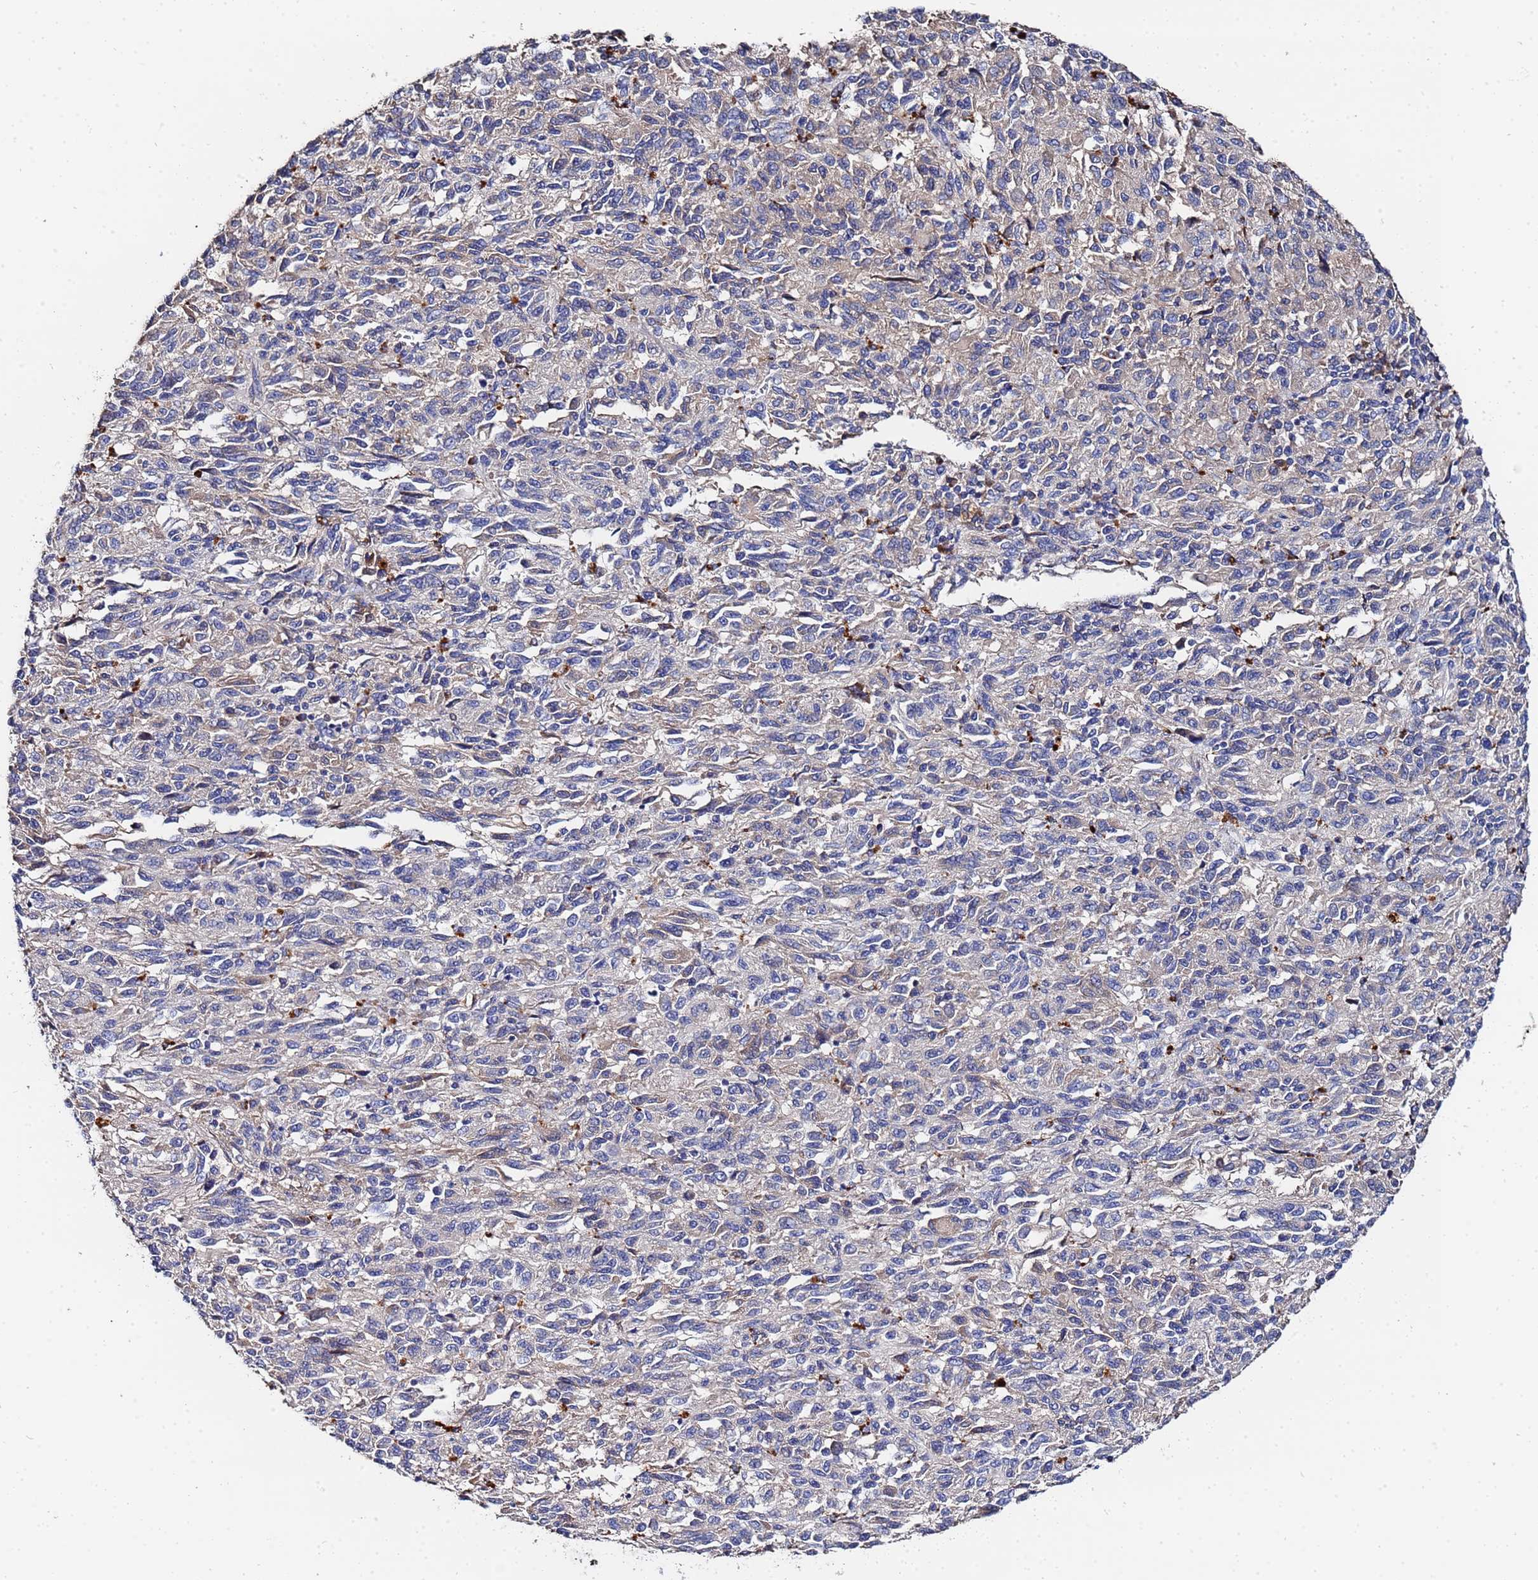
{"staining": {"intensity": "negative", "quantity": "none", "location": "none"}, "tissue": "melanoma", "cell_type": "Tumor cells", "image_type": "cancer", "snomed": [{"axis": "morphology", "description": "Malignant melanoma, Metastatic site"}, {"axis": "topography", "description": "Lung"}], "caption": "Malignant melanoma (metastatic site) stained for a protein using IHC exhibits no expression tumor cells.", "gene": "TCP10L", "patient": {"sex": "male", "age": 64}}